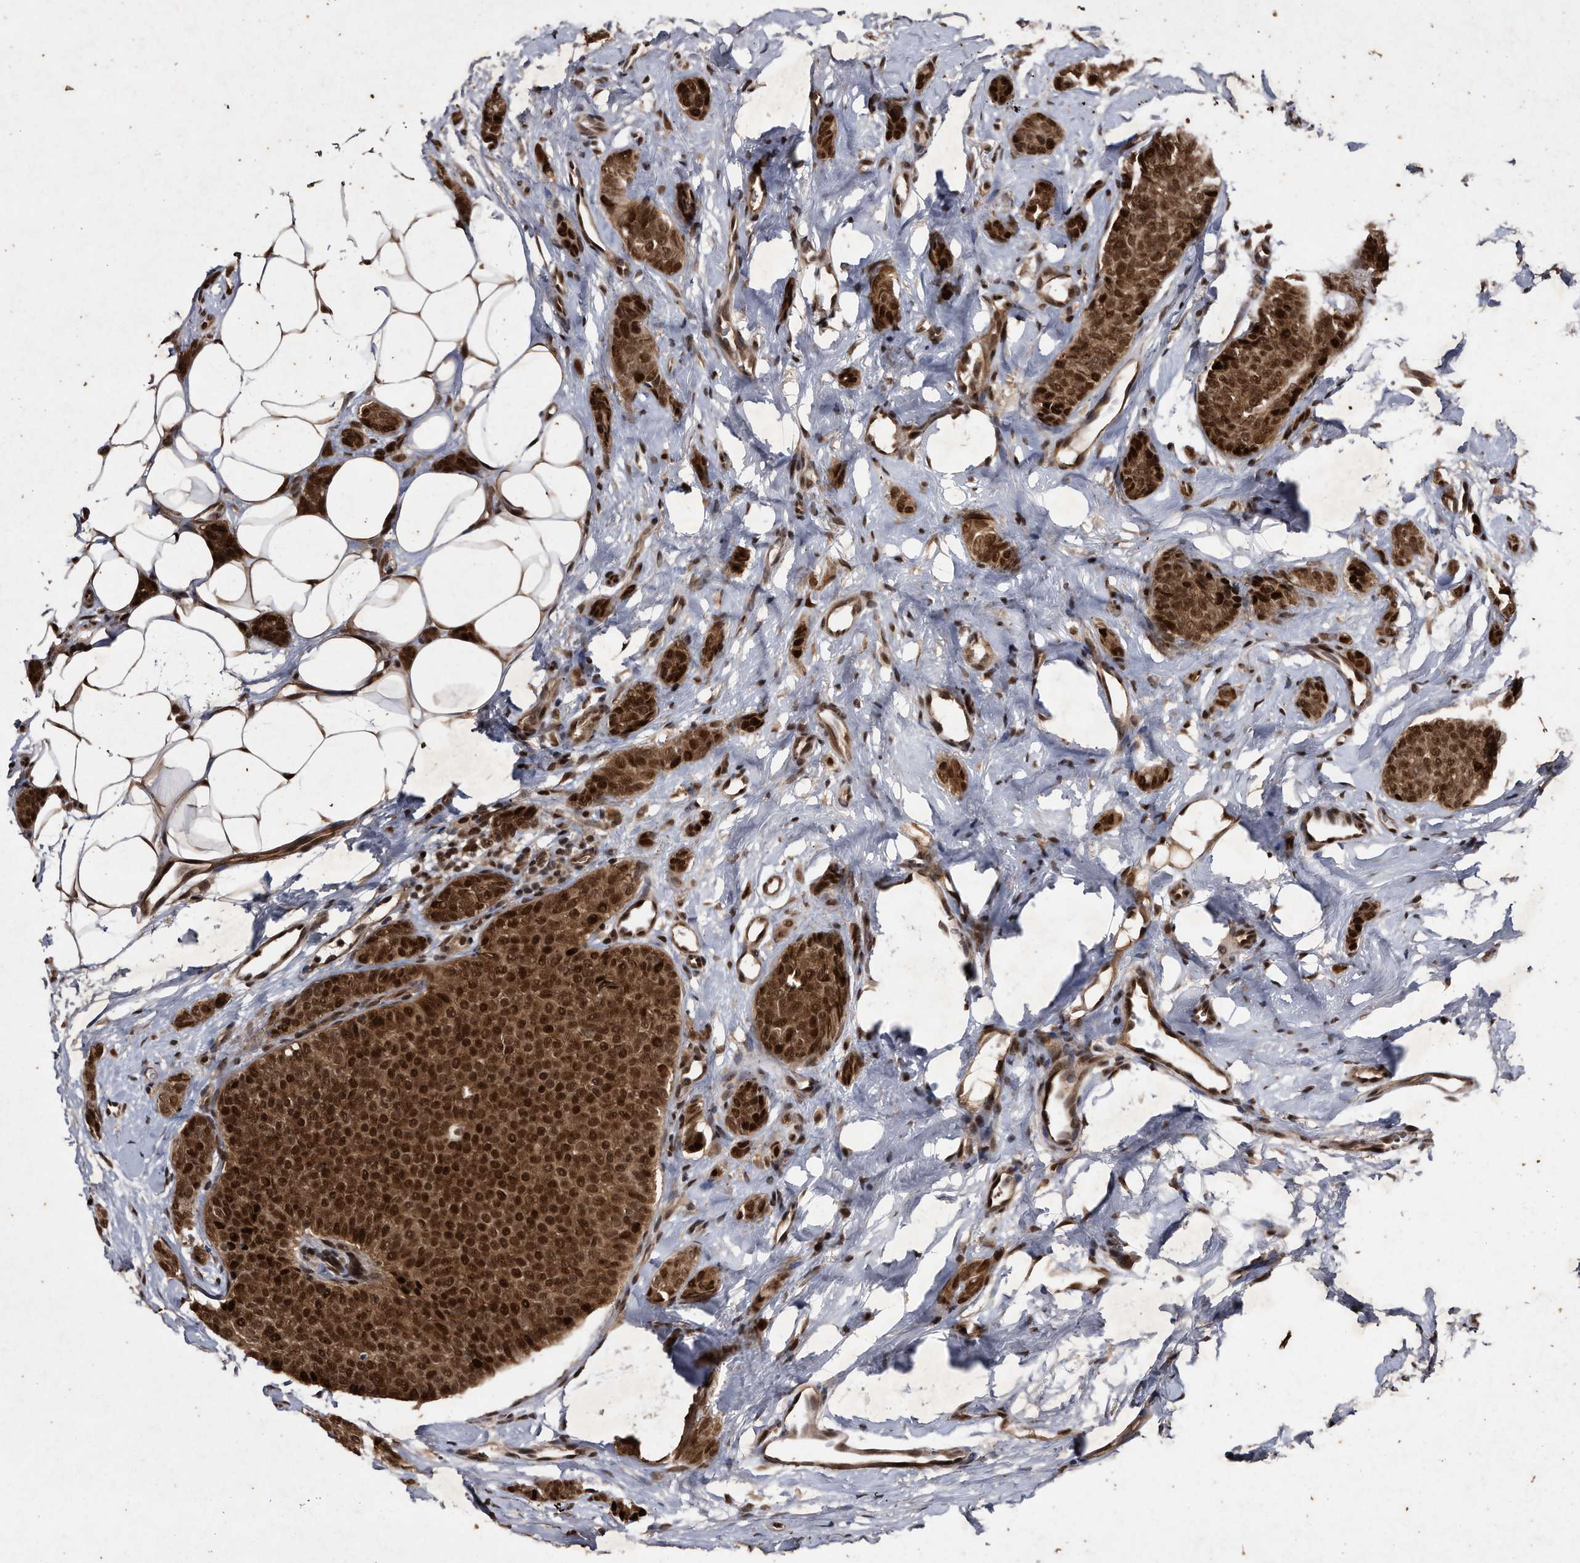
{"staining": {"intensity": "strong", "quantity": ">75%", "location": "cytoplasmic/membranous,nuclear"}, "tissue": "breast cancer", "cell_type": "Tumor cells", "image_type": "cancer", "snomed": [{"axis": "morphology", "description": "Lobular carcinoma"}, {"axis": "topography", "description": "Skin"}, {"axis": "topography", "description": "Breast"}], "caption": "Tumor cells display high levels of strong cytoplasmic/membranous and nuclear positivity in about >75% of cells in lobular carcinoma (breast).", "gene": "RAD23B", "patient": {"sex": "female", "age": 46}}